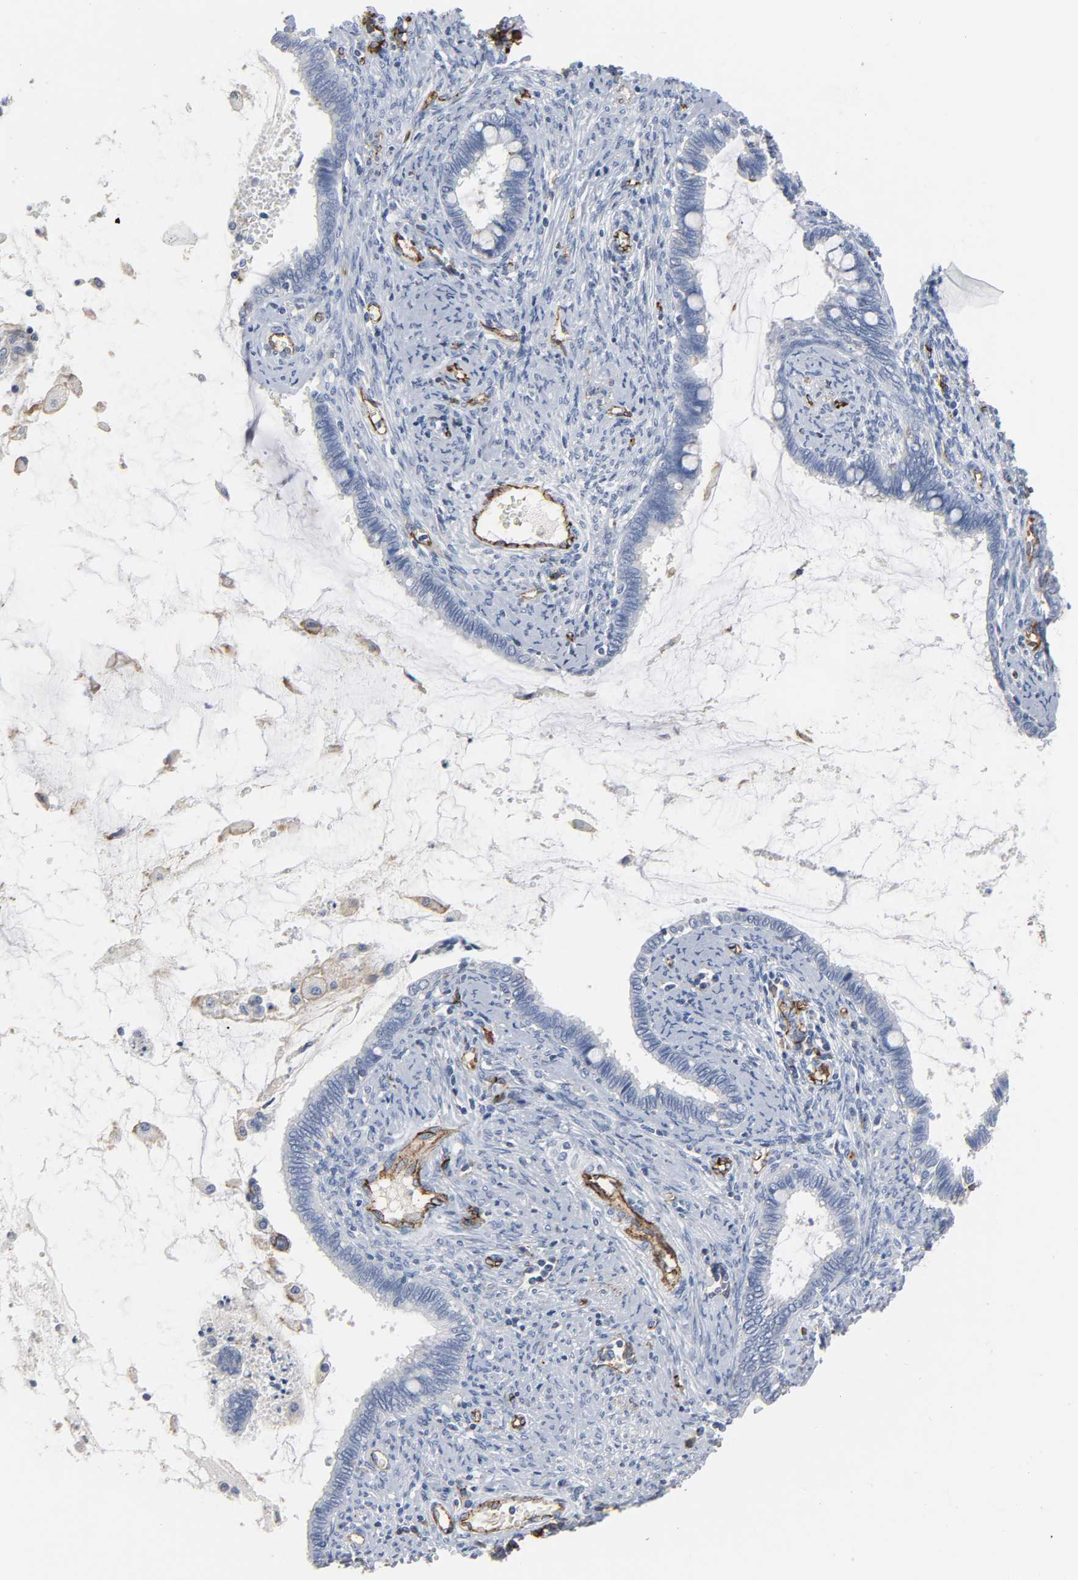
{"staining": {"intensity": "negative", "quantity": "none", "location": "none"}, "tissue": "cervical cancer", "cell_type": "Tumor cells", "image_type": "cancer", "snomed": [{"axis": "morphology", "description": "Adenocarcinoma, NOS"}, {"axis": "topography", "description": "Cervix"}], "caption": "Adenocarcinoma (cervical) was stained to show a protein in brown. There is no significant expression in tumor cells. (Brightfield microscopy of DAB (3,3'-diaminobenzidine) immunohistochemistry at high magnification).", "gene": "PECAM1", "patient": {"sex": "female", "age": 44}}